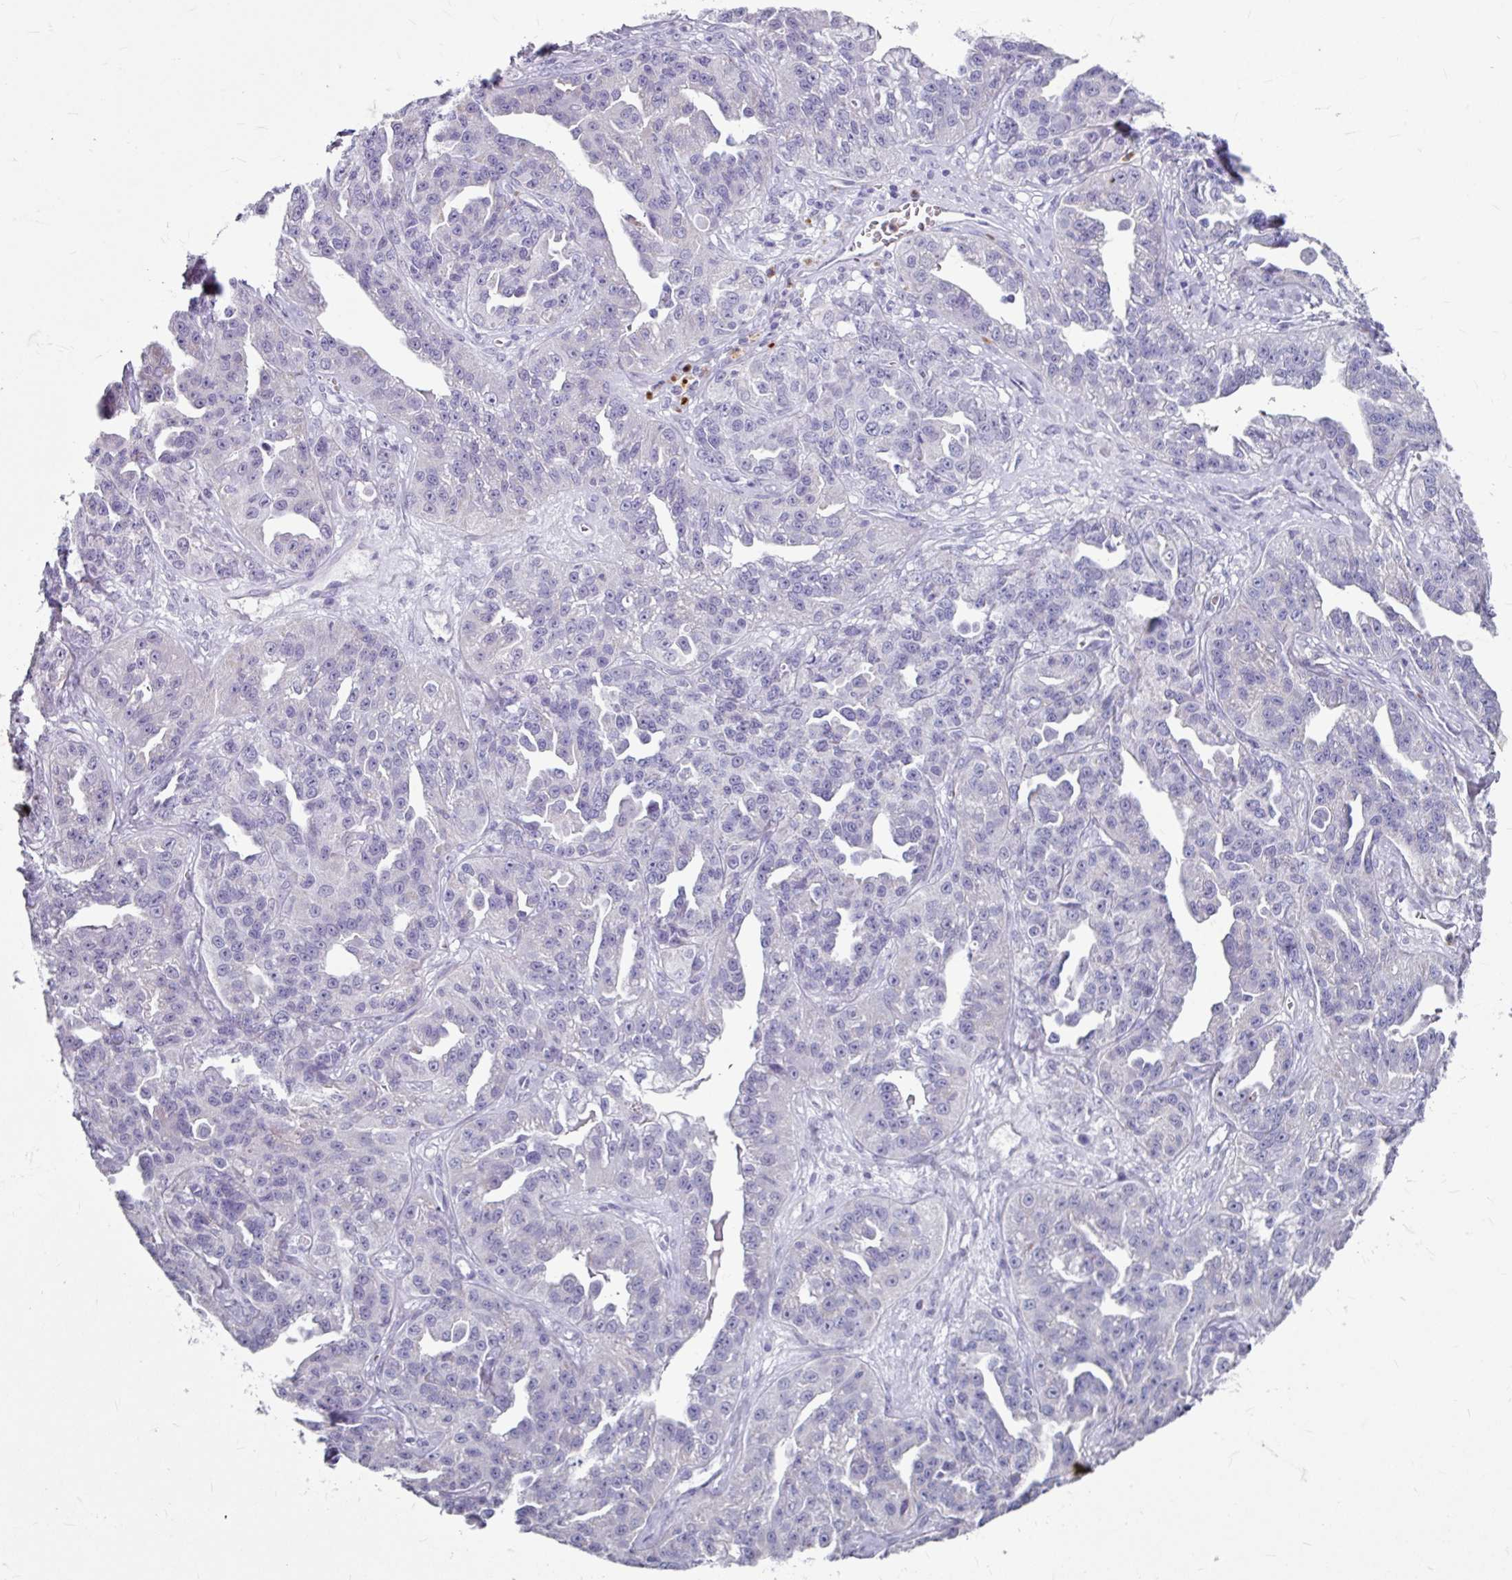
{"staining": {"intensity": "negative", "quantity": "none", "location": "none"}, "tissue": "ovarian cancer", "cell_type": "Tumor cells", "image_type": "cancer", "snomed": [{"axis": "morphology", "description": "Cystadenocarcinoma, serous, NOS"}, {"axis": "topography", "description": "Ovary"}], "caption": "Ovarian serous cystadenocarcinoma was stained to show a protein in brown. There is no significant expression in tumor cells.", "gene": "ANKRD1", "patient": {"sex": "female", "age": 75}}